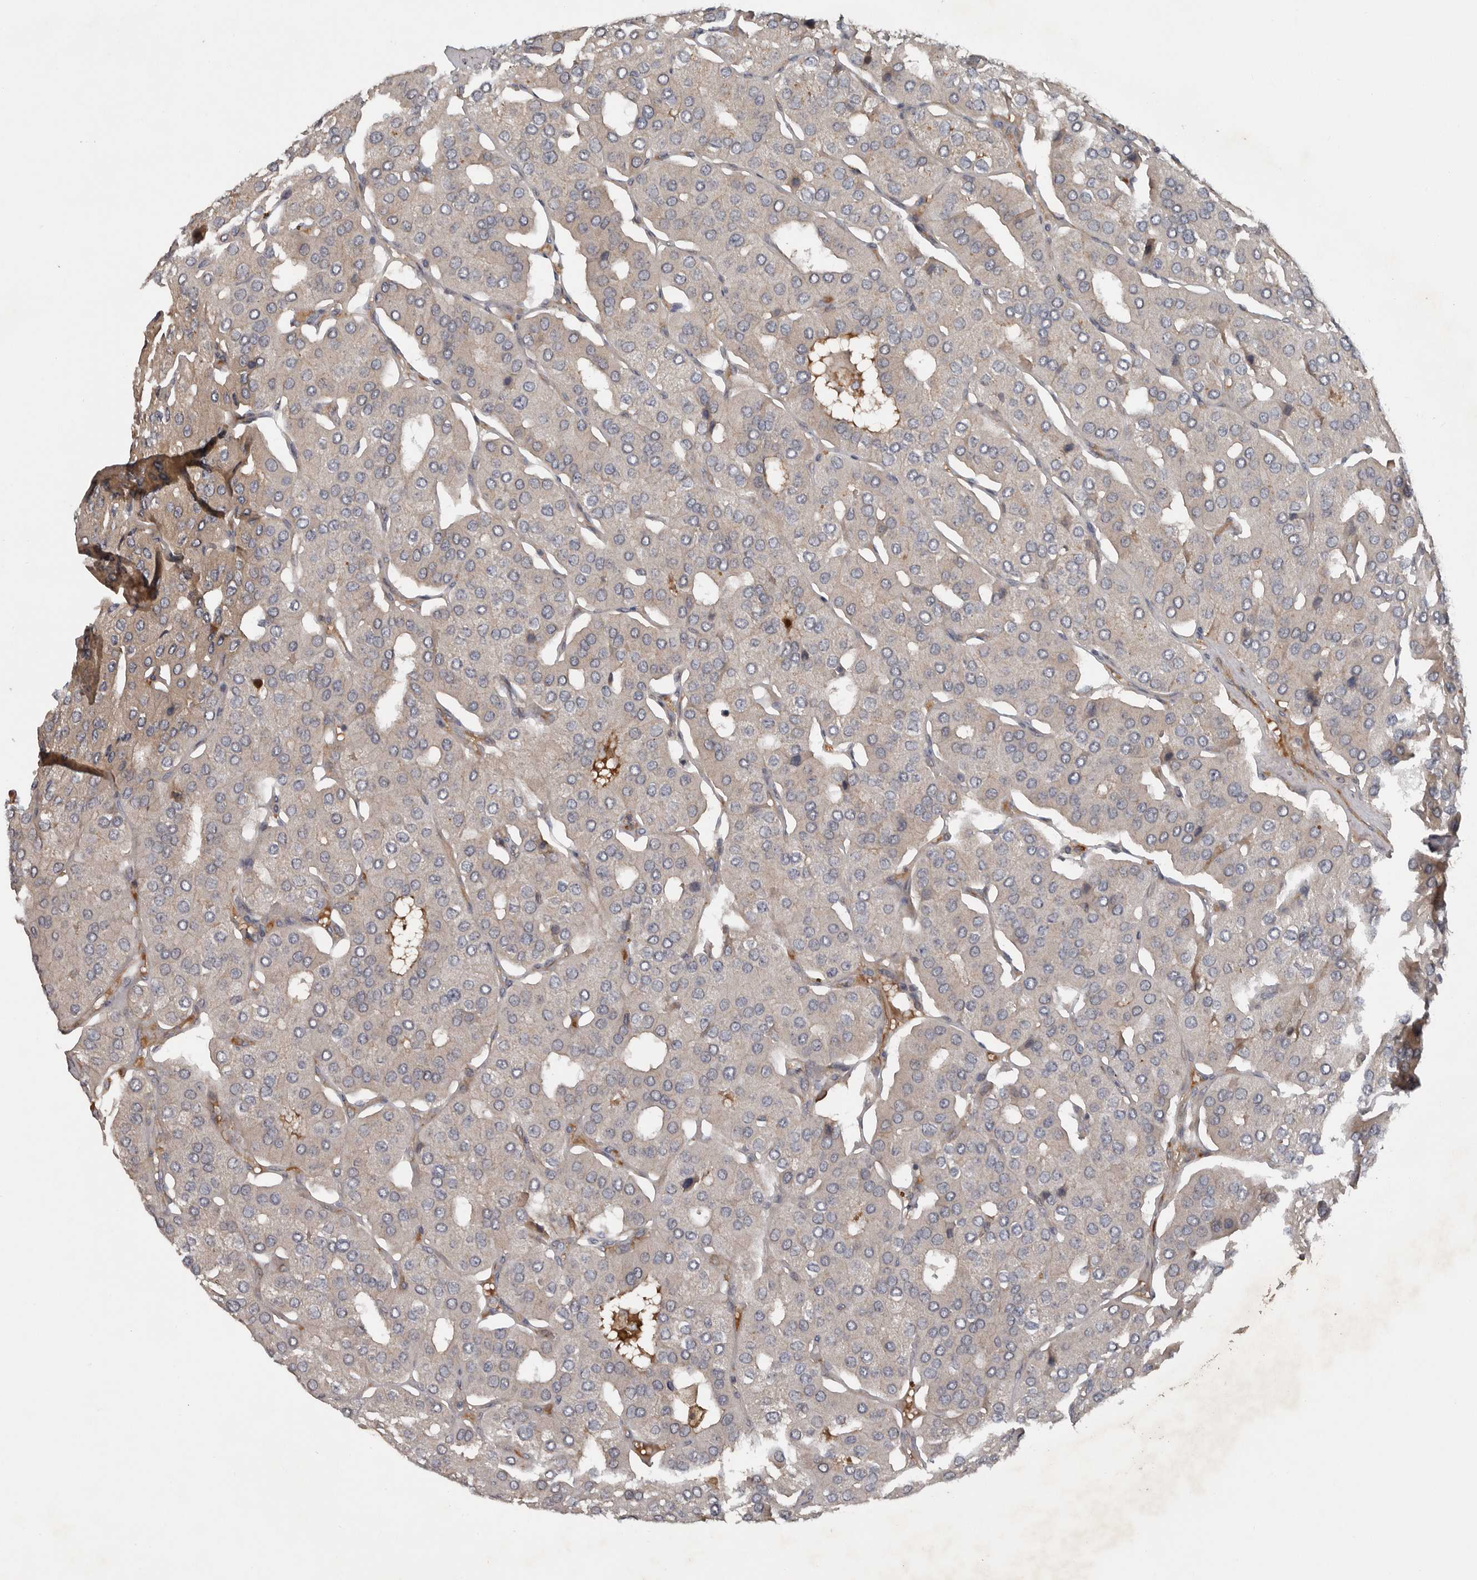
{"staining": {"intensity": "weak", "quantity": "25%-75%", "location": "cytoplasmic/membranous"}, "tissue": "parathyroid gland", "cell_type": "Glandular cells", "image_type": "normal", "snomed": [{"axis": "morphology", "description": "Normal tissue, NOS"}, {"axis": "morphology", "description": "Adenoma, NOS"}, {"axis": "topography", "description": "Parathyroid gland"}], "caption": "Immunohistochemical staining of benign parathyroid gland exhibits weak cytoplasmic/membranous protein expression in approximately 25%-75% of glandular cells.", "gene": "DNAJB4", "patient": {"sex": "female", "age": 86}}